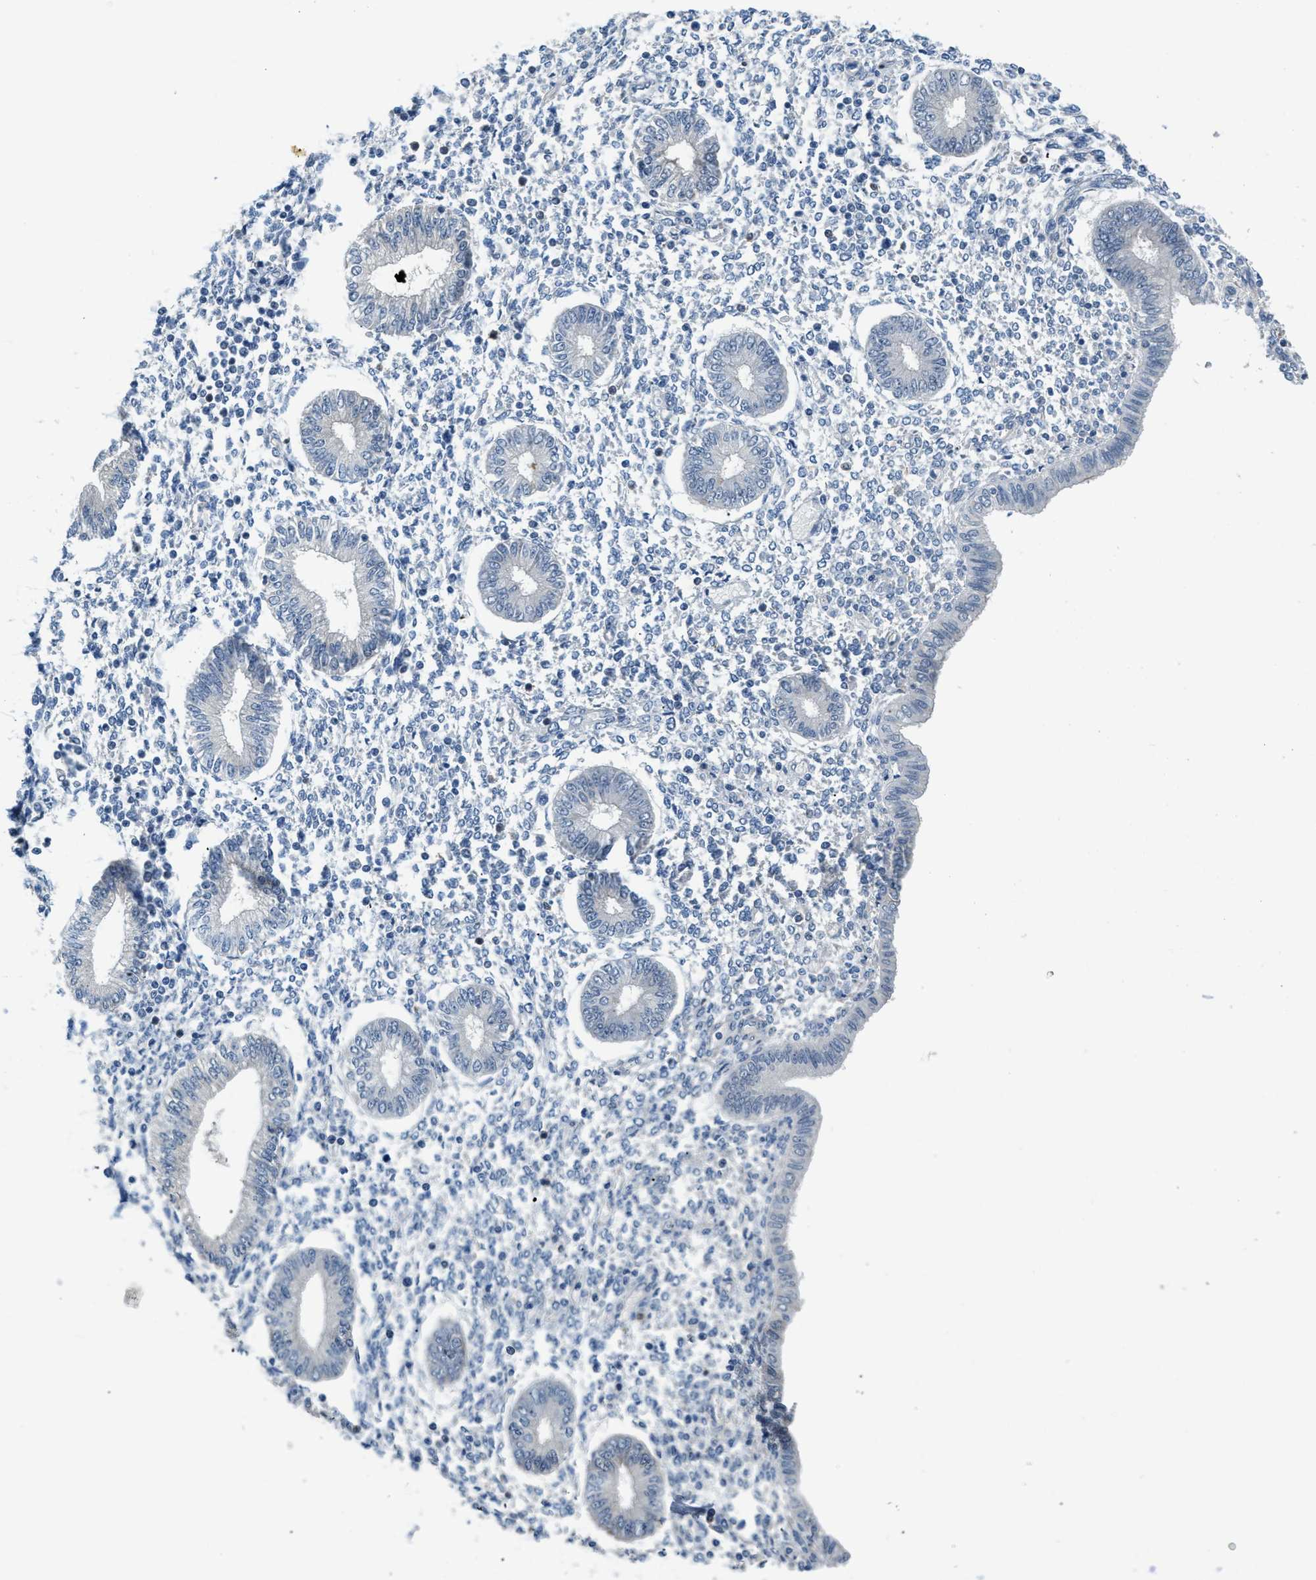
{"staining": {"intensity": "negative", "quantity": "none", "location": "none"}, "tissue": "endometrium", "cell_type": "Cells in endometrial stroma", "image_type": "normal", "snomed": [{"axis": "morphology", "description": "Normal tissue, NOS"}, {"axis": "topography", "description": "Endometrium"}], "caption": "This is an immunohistochemistry histopathology image of normal endometrium. There is no expression in cells in endometrial stroma.", "gene": "TMEM154", "patient": {"sex": "female", "age": 50}}